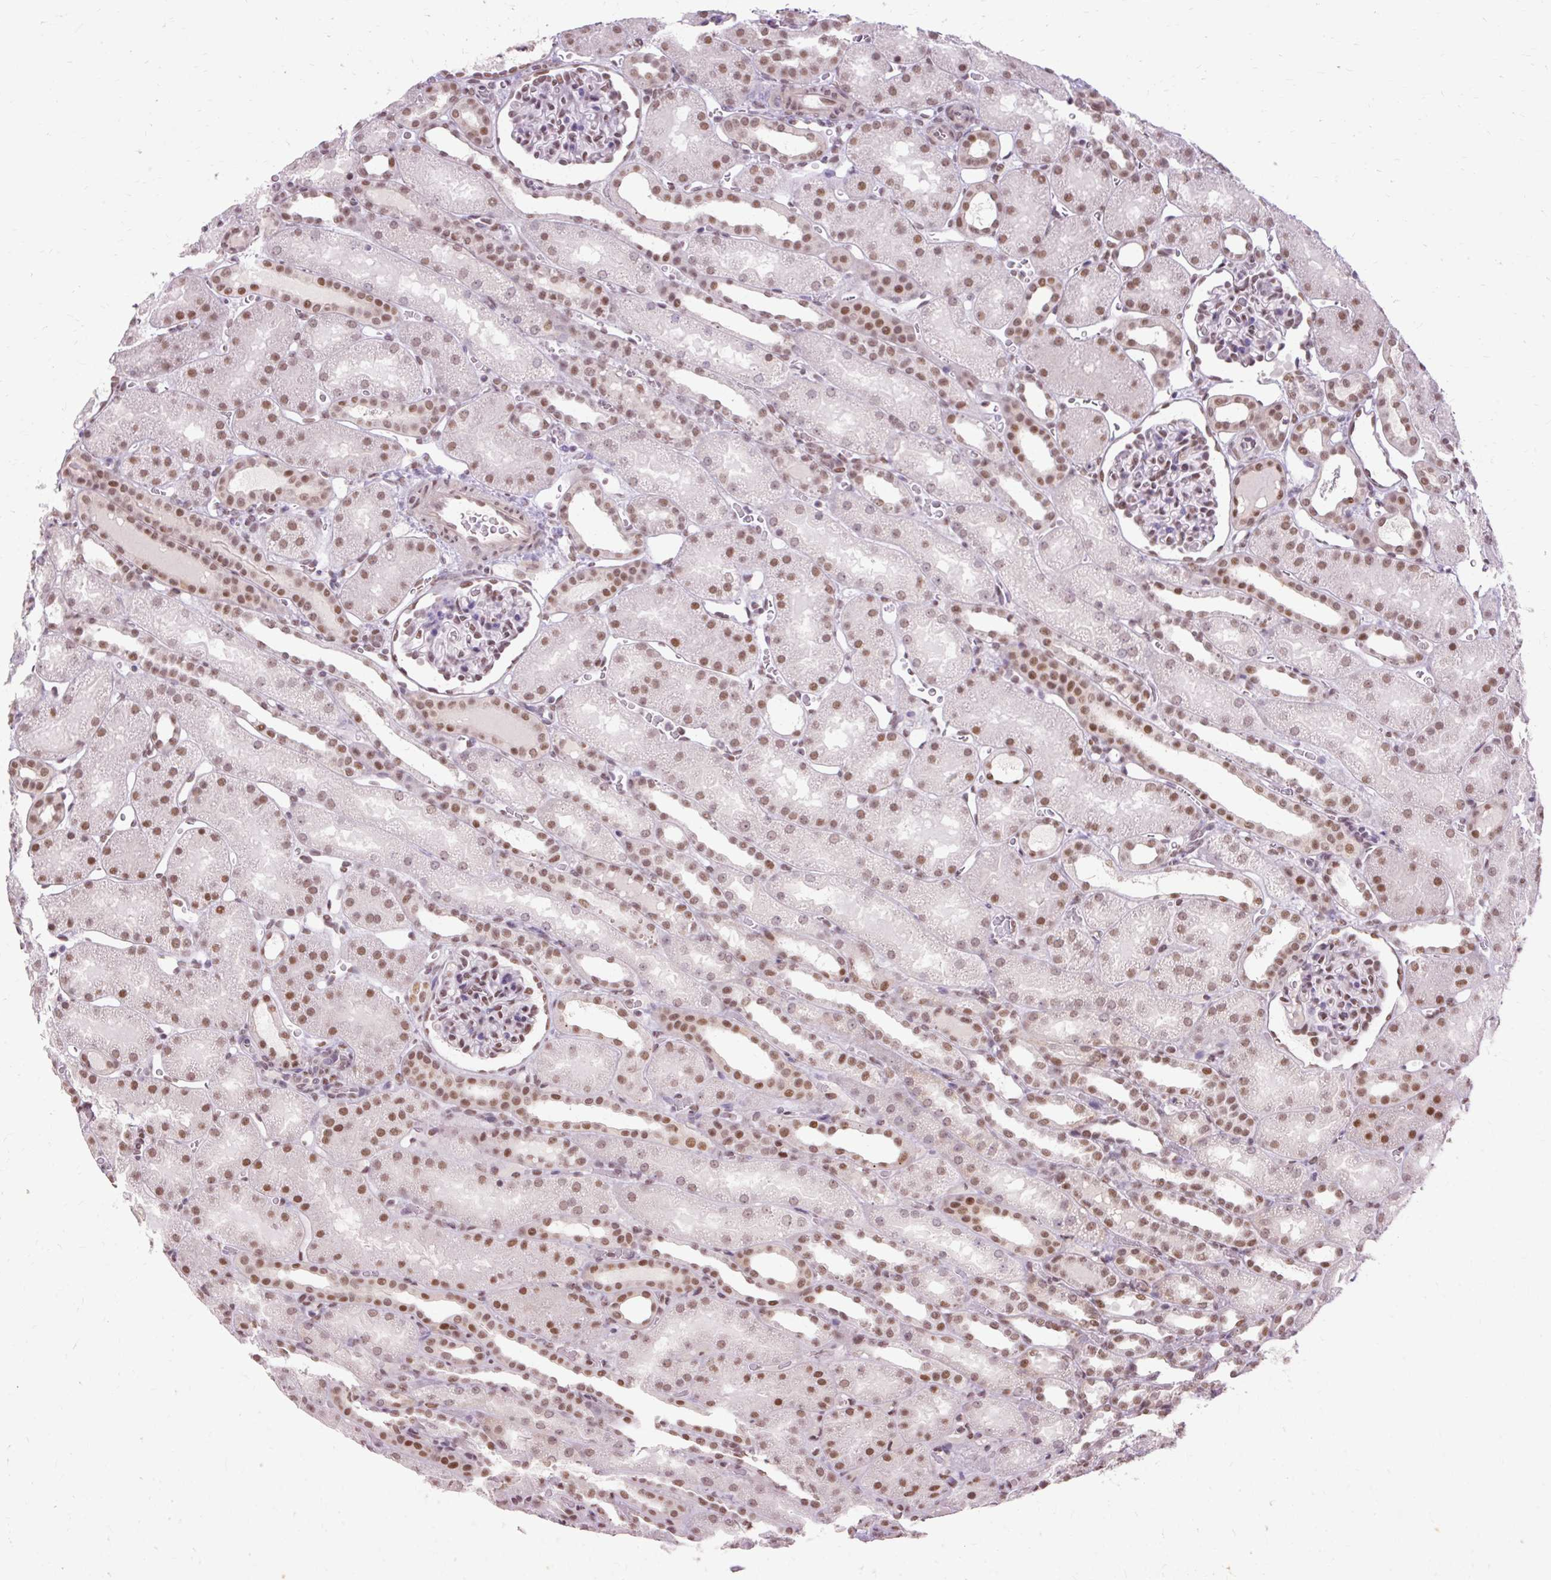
{"staining": {"intensity": "moderate", "quantity": "25%-75%", "location": "nuclear"}, "tissue": "kidney", "cell_type": "Cells in glomeruli", "image_type": "normal", "snomed": [{"axis": "morphology", "description": "Normal tissue, NOS"}, {"axis": "topography", "description": "Kidney"}], "caption": "Immunohistochemistry histopathology image of normal human kidney stained for a protein (brown), which shows medium levels of moderate nuclear positivity in approximately 25%-75% of cells in glomeruli.", "gene": "ENSG00000261832", "patient": {"sex": "male", "age": 2}}